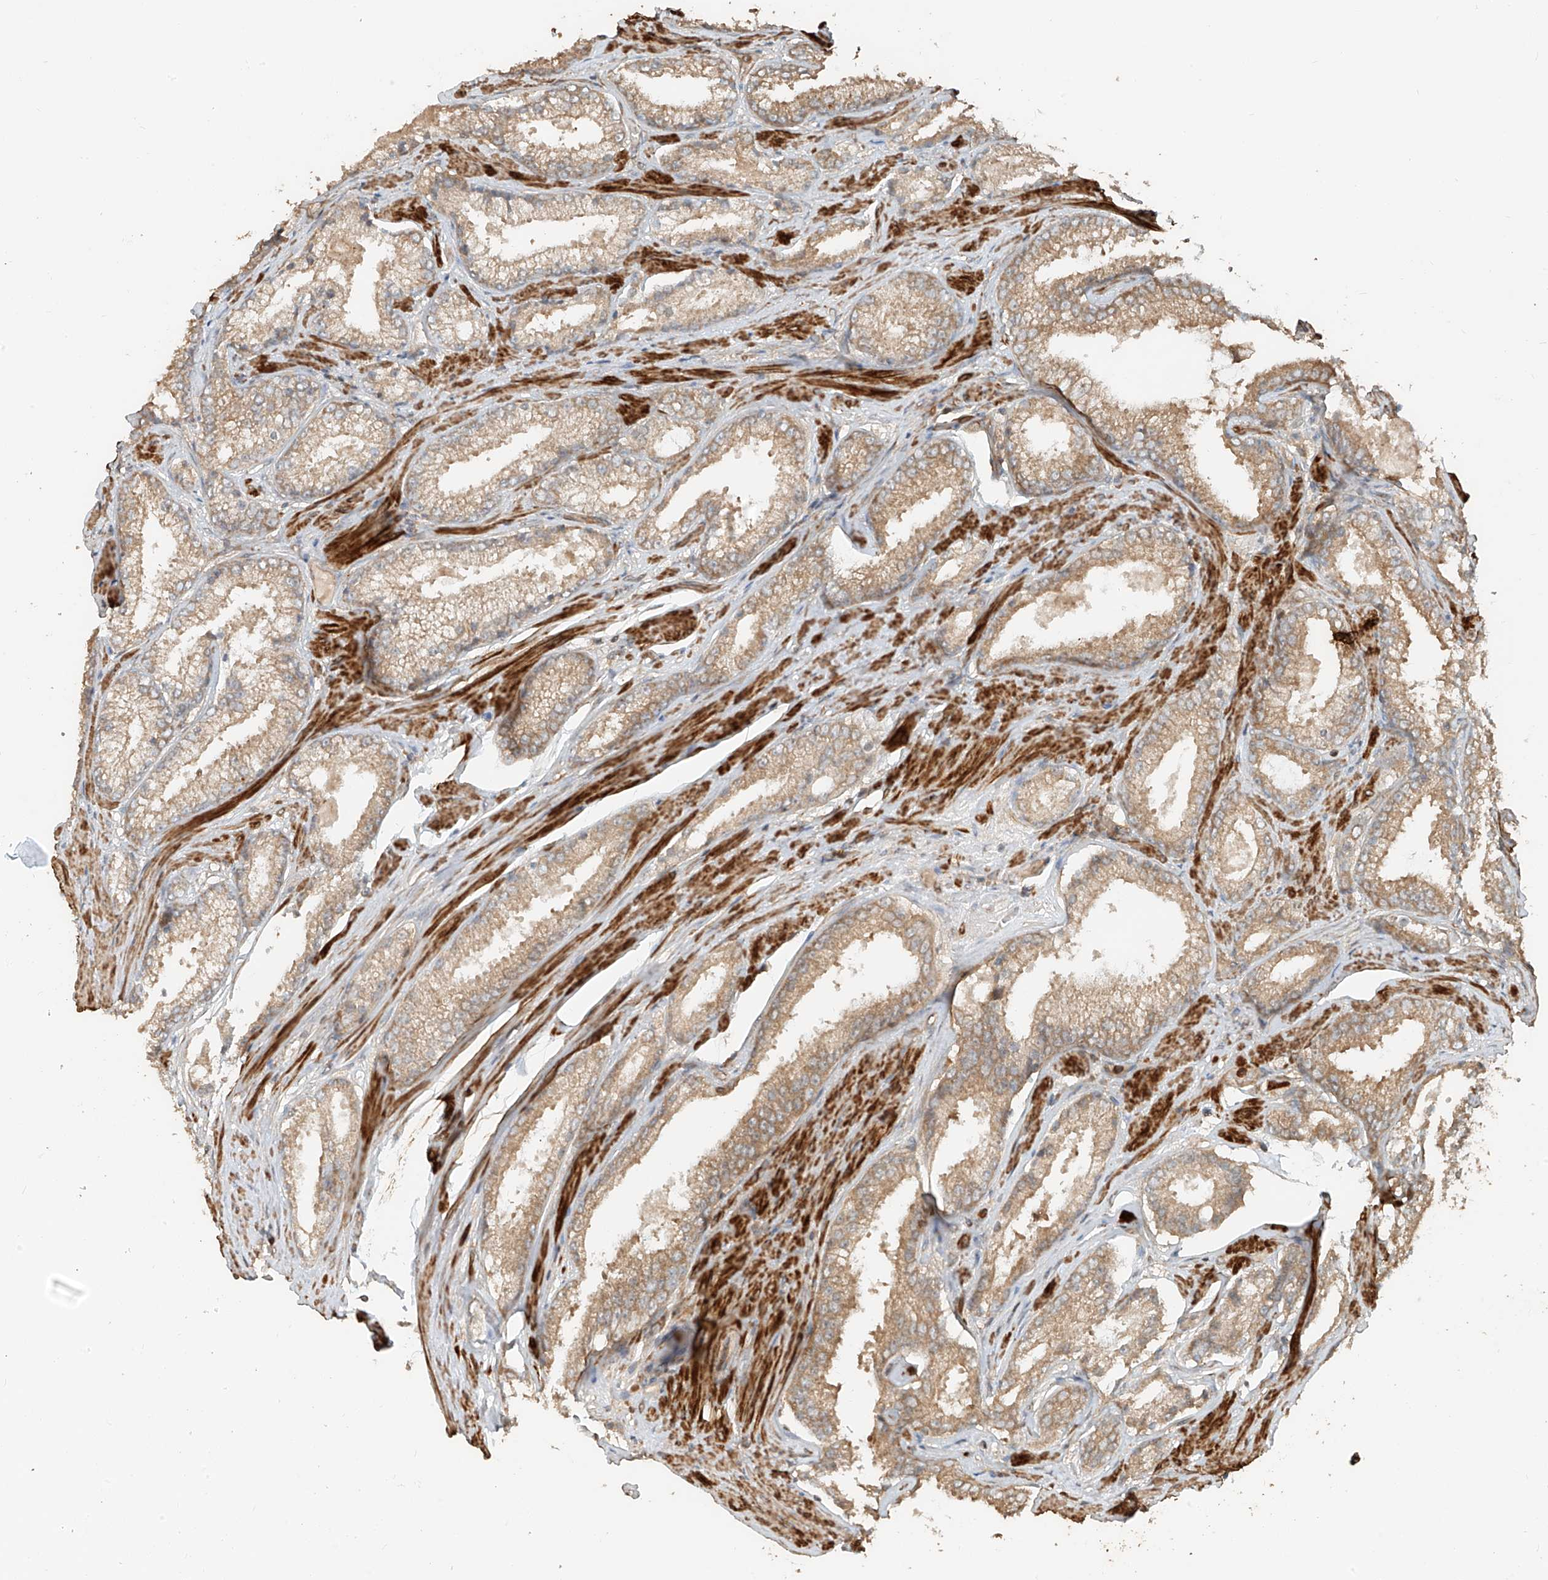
{"staining": {"intensity": "moderate", "quantity": ">75%", "location": "cytoplasmic/membranous"}, "tissue": "prostate cancer", "cell_type": "Tumor cells", "image_type": "cancer", "snomed": [{"axis": "morphology", "description": "Adenocarcinoma, High grade"}, {"axis": "topography", "description": "Prostate"}], "caption": "IHC photomicrograph of prostate adenocarcinoma (high-grade) stained for a protein (brown), which exhibits medium levels of moderate cytoplasmic/membranous positivity in approximately >75% of tumor cells.", "gene": "ANKZF1", "patient": {"sex": "male", "age": 66}}